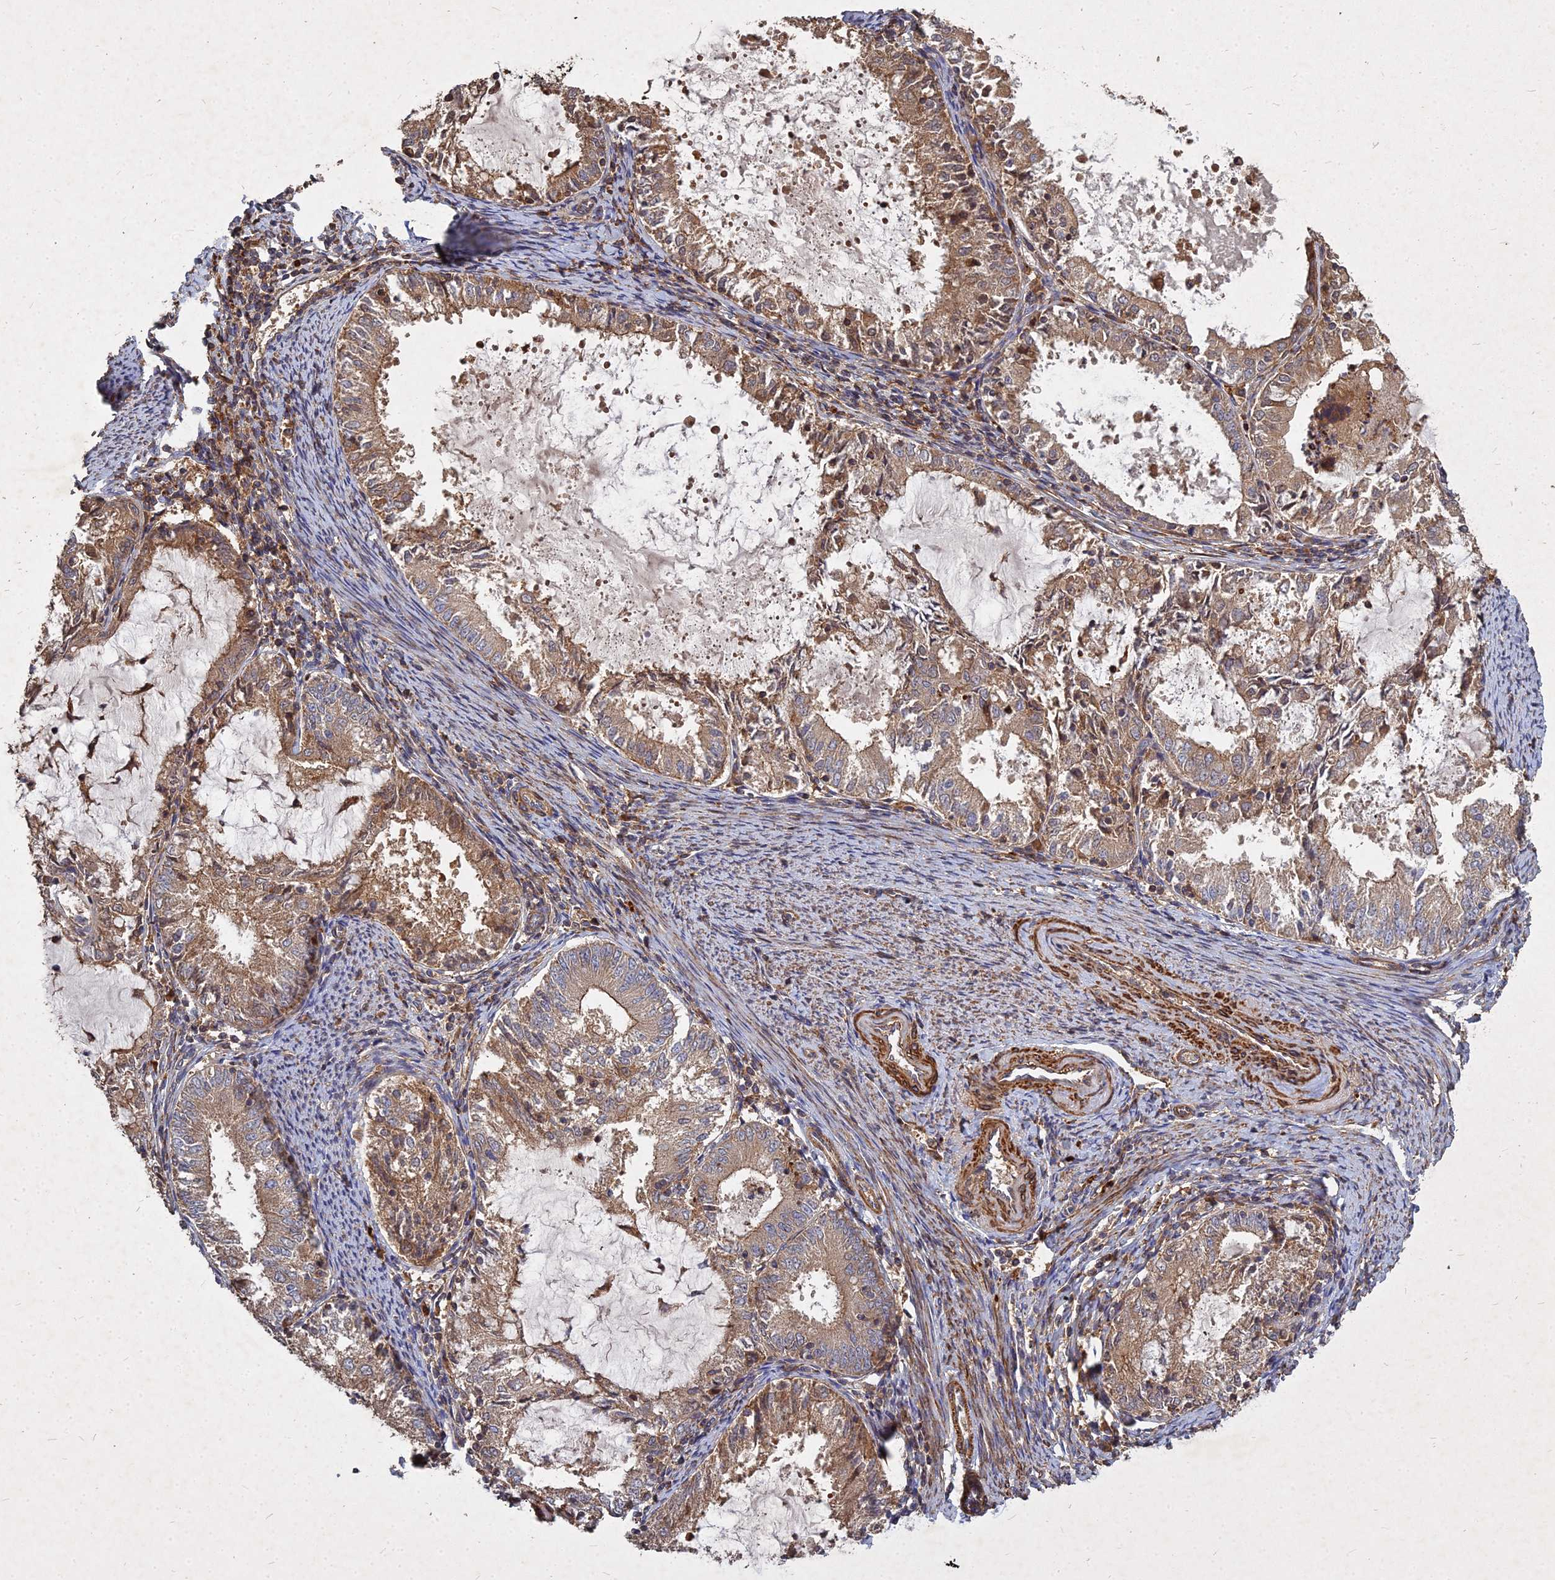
{"staining": {"intensity": "moderate", "quantity": ">75%", "location": "cytoplasmic/membranous"}, "tissue": "endometrial cancer", "cell_type": "Tumor cells", "image_type": "cancer", "snomed": [{"axis": "morphology", "description": "Adenocarcinoma, NOS"}, {"axis": "topography", "description": "Endometrium"}], "caption": "Immunohistochemical staining of human endometrial cancer exhibits moderate cytoplasmic/membranous protein positivity in about >75% of tumor cells. The staining is performed using DAB (3,3'-diaminobenzidine) brown chromogen to label protein expression. The nuclei are counter-stained blue using hematoxylin.", "gene": "UBE2W", "patient": {"sex": "female", "age": 57}}